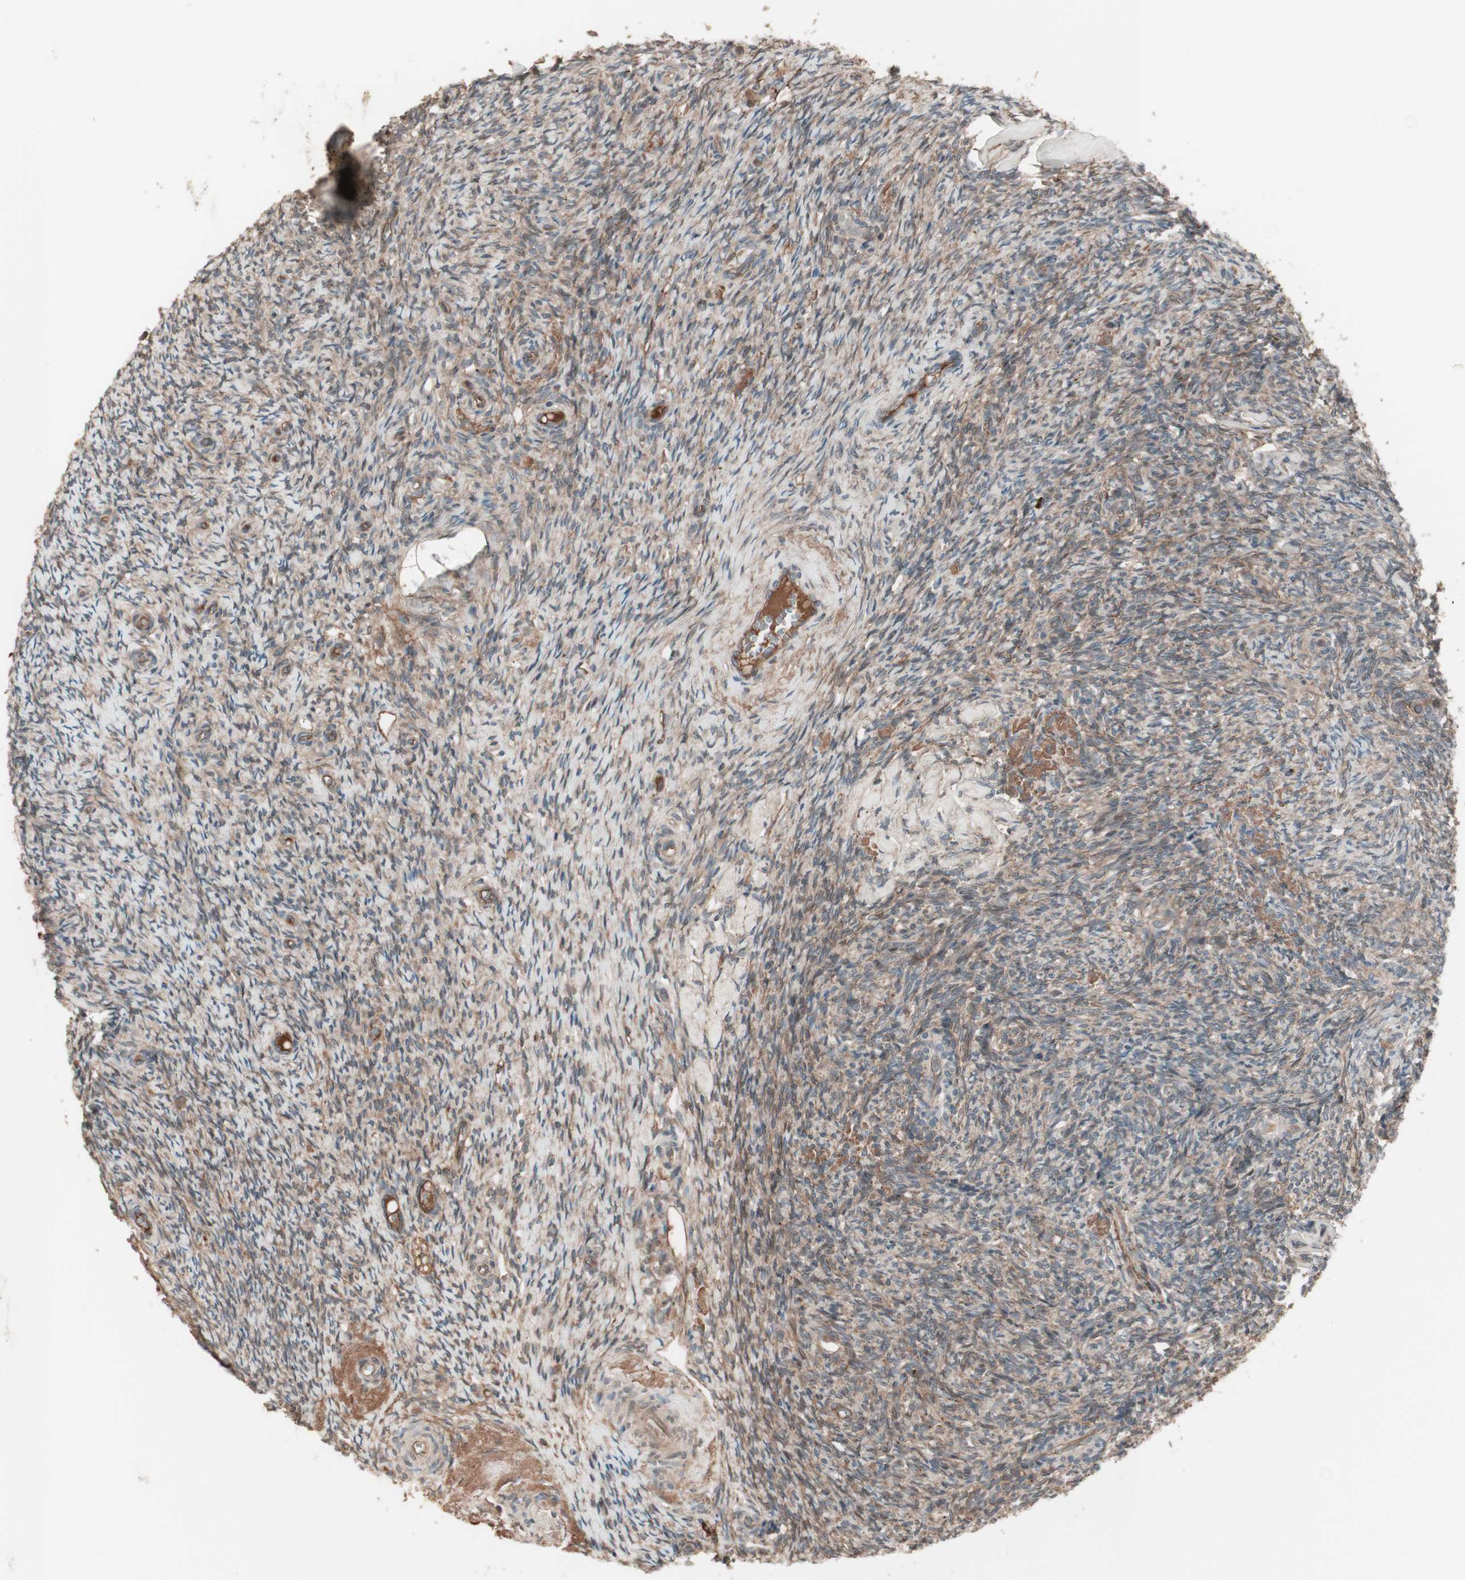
{"staining": {"intensity": "moderate", "quantity": ">75%", "location": "cytoplasmic/membranous"}, "tissue": "ovary", "cell_type": "Follicle cells", "image_type": "normal", "snomed": [{"axis": "morphology", "description": "Normal tissue, NOS"}, {"axis": "topography", "description": "Ovary"}], "caption": "Immunohistochemistry of benign human ovary shows medium levels of moderate cytoplasmic/membranous positivity in about >75% of follicle cells. (Stains: DAB (3,3'-diaminobenzidine) in brown, nuclei in blue, Microscopy: brightfield microscopy at high magnification).", "gene": "TFPI", "patient": {"sex": "female", "age": 60}}